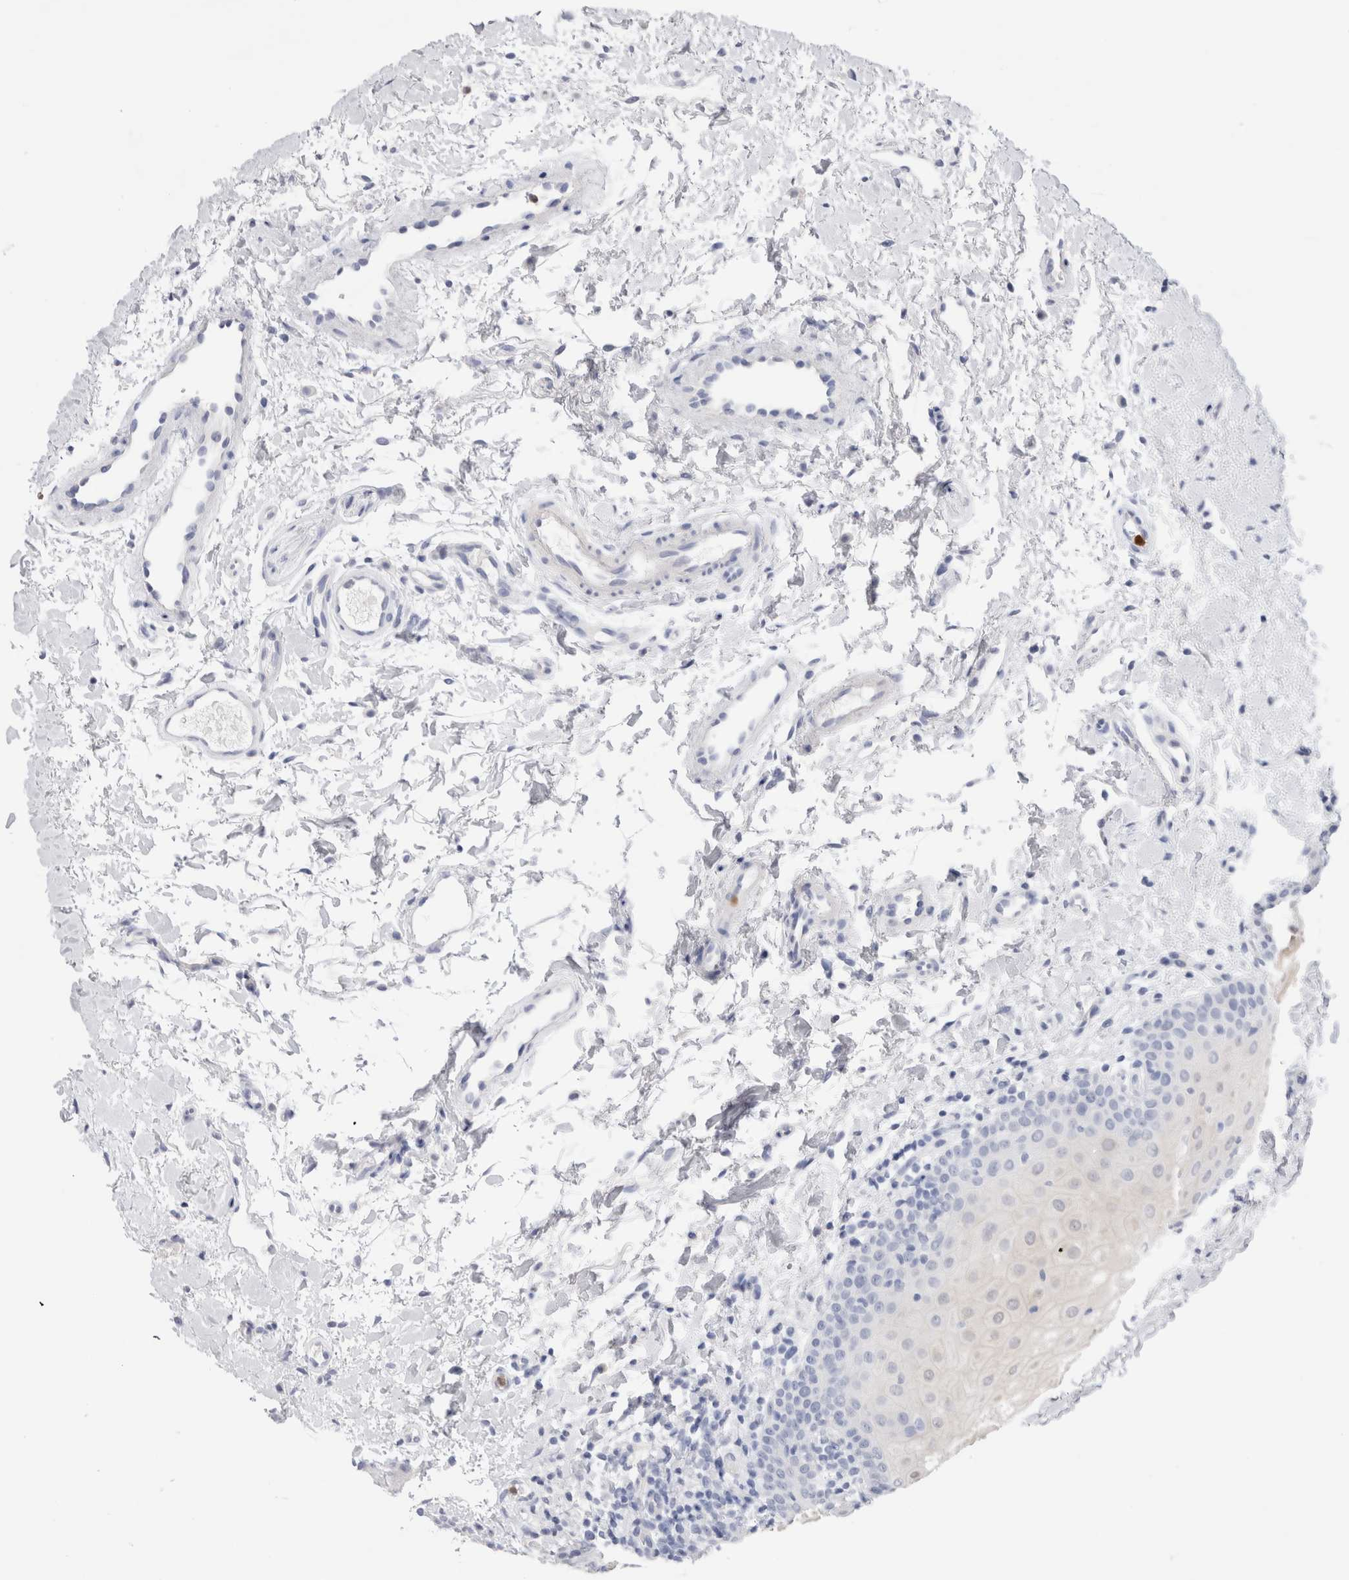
{"staining": {"intensity": "weak", "quantity": "25%-75%", "location": "cytoplasmic/membranous"}, "tissue": "oral mucosa", "cell_type": "Squamous epithelial cells", "image_type": "normal", "snomed": [{"axis": "morphology", "description": "Normal tissue, NOS"}, {"axis": "topography", "description": "Skin"}, {"axis": "topography", "description": "Oral tissue"}], "caption": "Oral mucosa stained for a protein exhibits weak cytoplasmic/membranous positivity in squamous epithelial cells. The protein of interest is stained brown, and the nuclei are stained in blue (DAB (3,3'-diaminobenzidine) IHC with brightfield microscopy, high magnification).", "gene": "SLC10A5", "patient": {"sex": "male", "age": 84}}